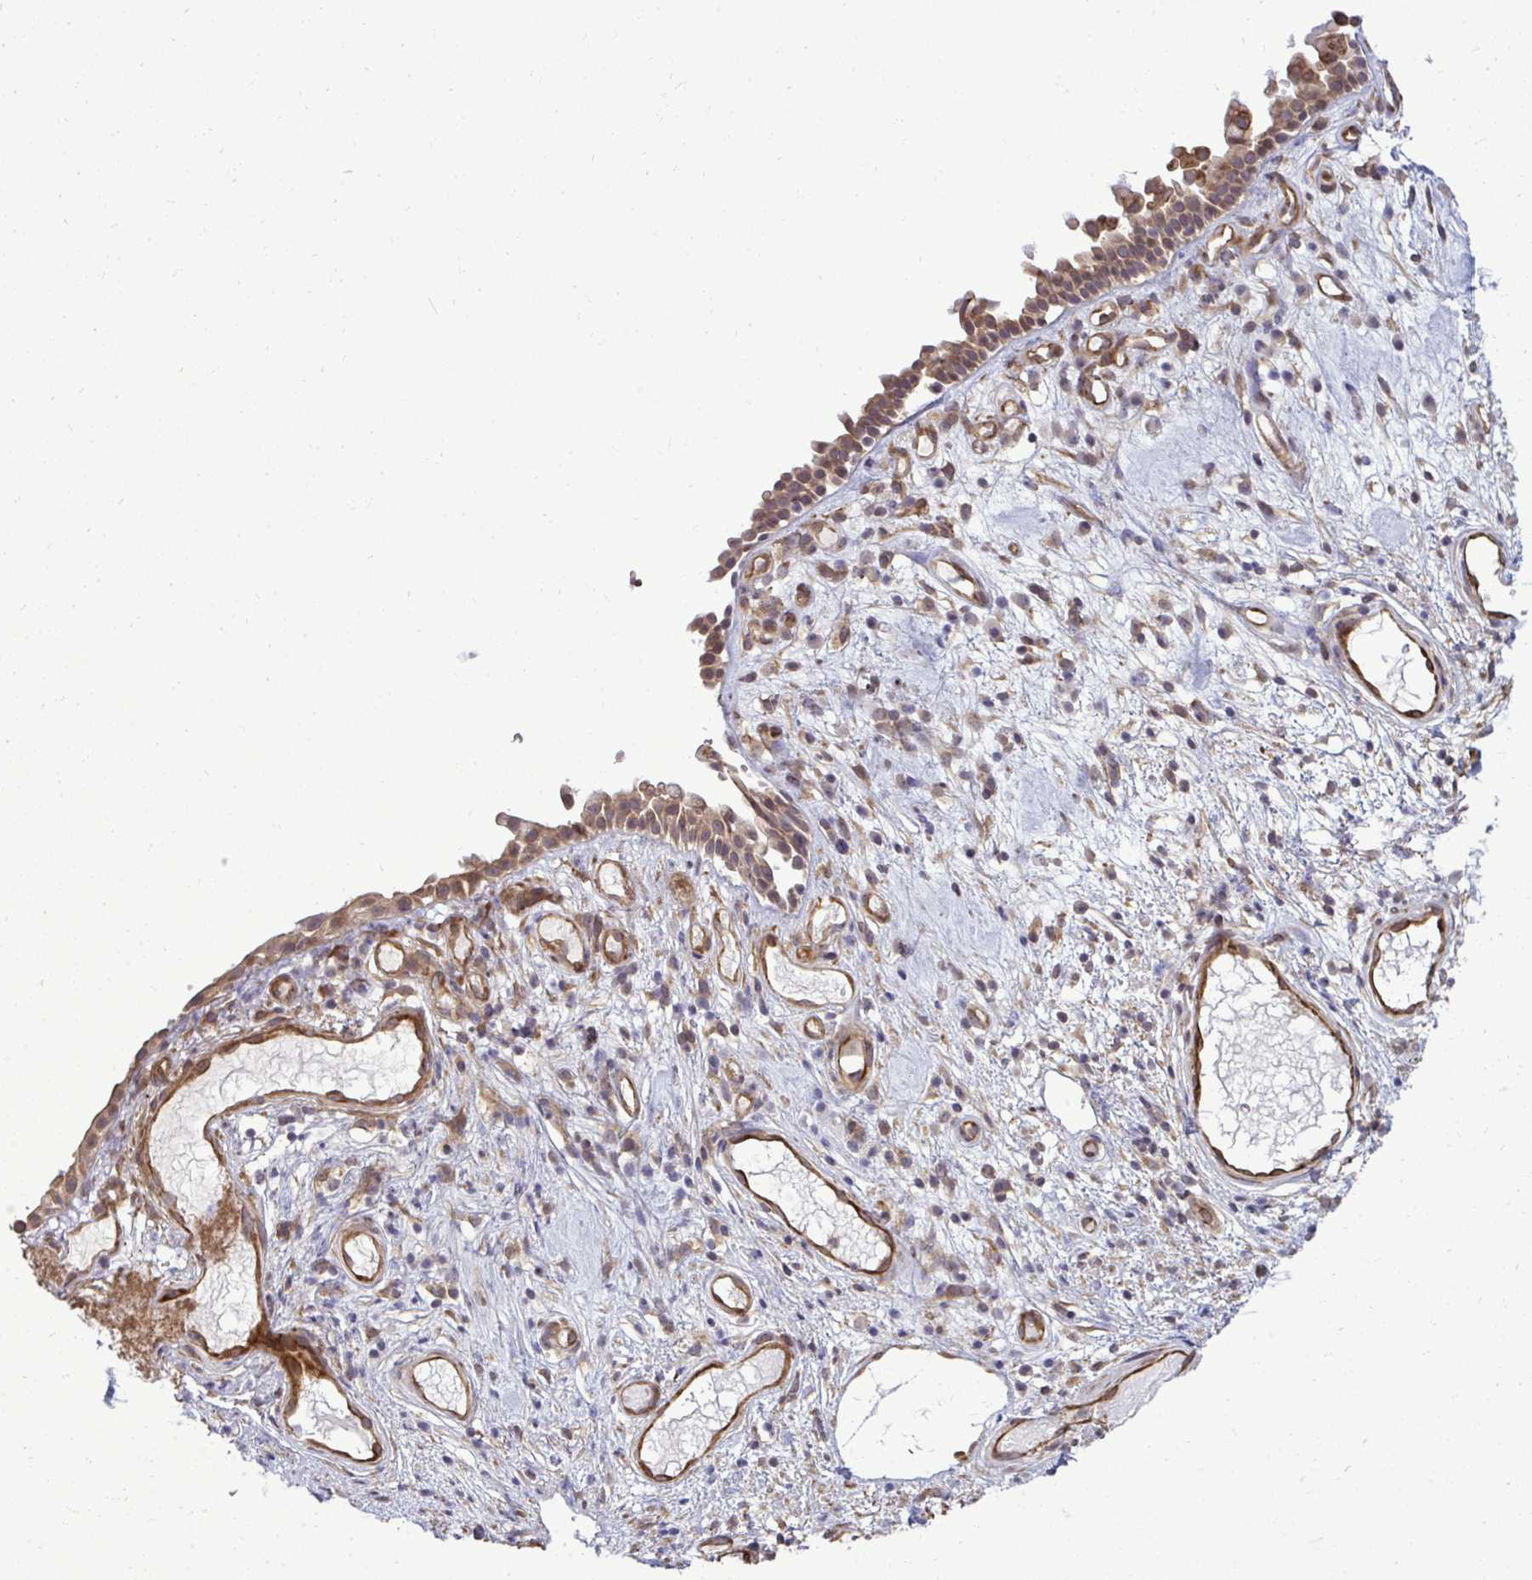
{"staining": {"intensity": "moderate", "quantity": ">75%", "location": "cytoplasmic/membranous"}, "tissue": "nasopharynx", "cell_type": "Respiratory epithelial cells", "image_type": "normal", "snomed": [{"axis": "morphology", "description": "Normal tissue, NOS"}, {"axis": "morphology", "description": "Inflammation, NOS"}, {"axis": "topography", "description": "Nasopharynx"}], "caption": "An image of nasopharynx stained for a protein exhibits moderate cytoplasmic/membranous brown staining in respiratory epithelial cells. (Brightfield microscopy of DAB IHC at high magnification).", "gene": "FUT10", "patient": {"sex": "male", "age": 54}}